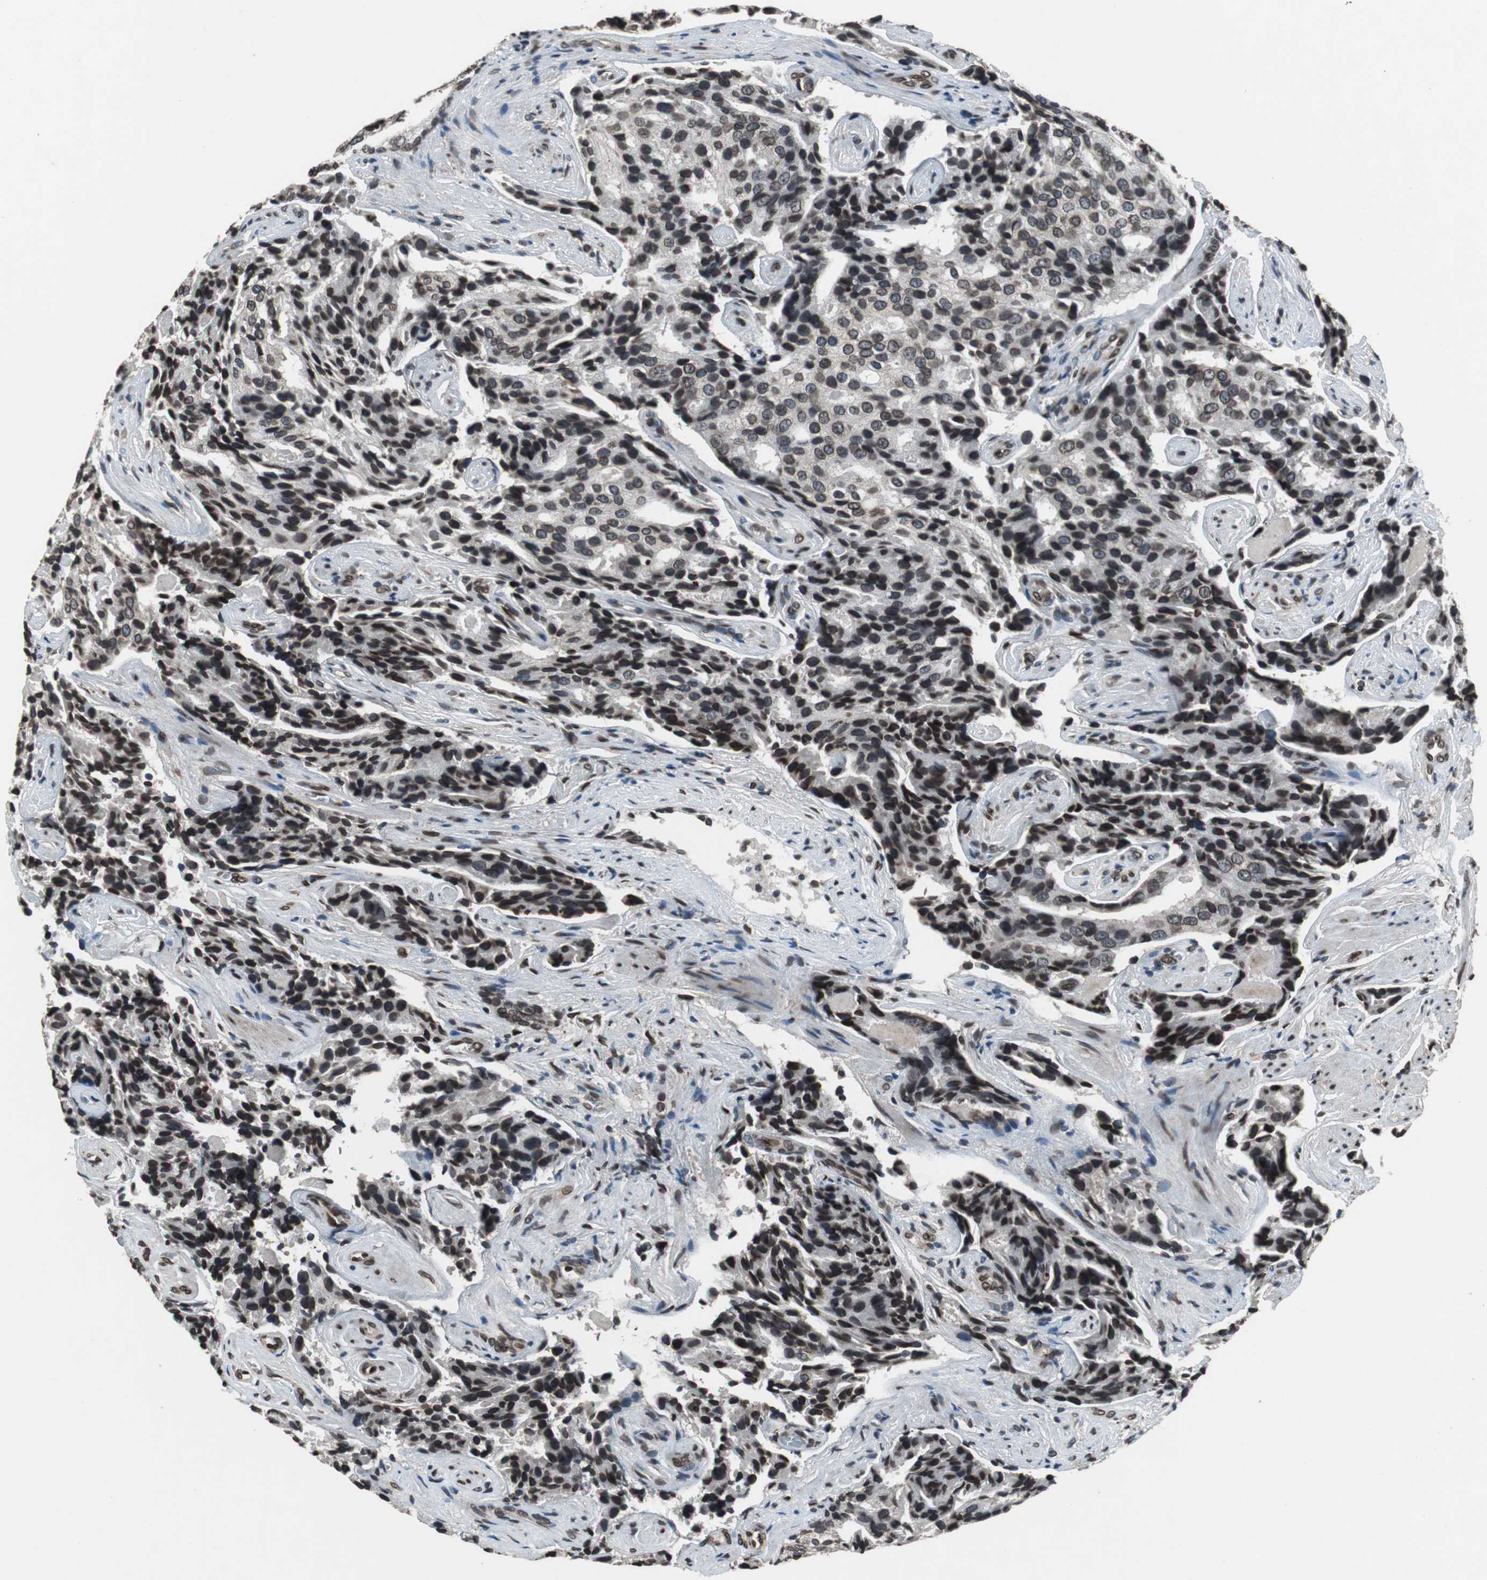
{"staining": {"intensity": "strong", "quantity": ">75%", "location": "cytoplasmic/membranous,nuclear"}, "tissue": "prostate cancer", "cell_type": "Tumor cells", "image_type": "cancer", "snomed": [{"axis": "morphology", "description": "Adenocarcinoma, High grade"}, {"axis": "topography", "description": "Prostate"}], "caption": "Protein staining exhibits strong cytoplasmic/membranous and nuclear positivity in about >75% of tumor cells in prostate adenocarcinoma (high-grade). Ihc stains the protein of interest in brown and the nuclei are stained blue.", "gene": "LMNA", "patient": {"sex": "male", "age": 58}}